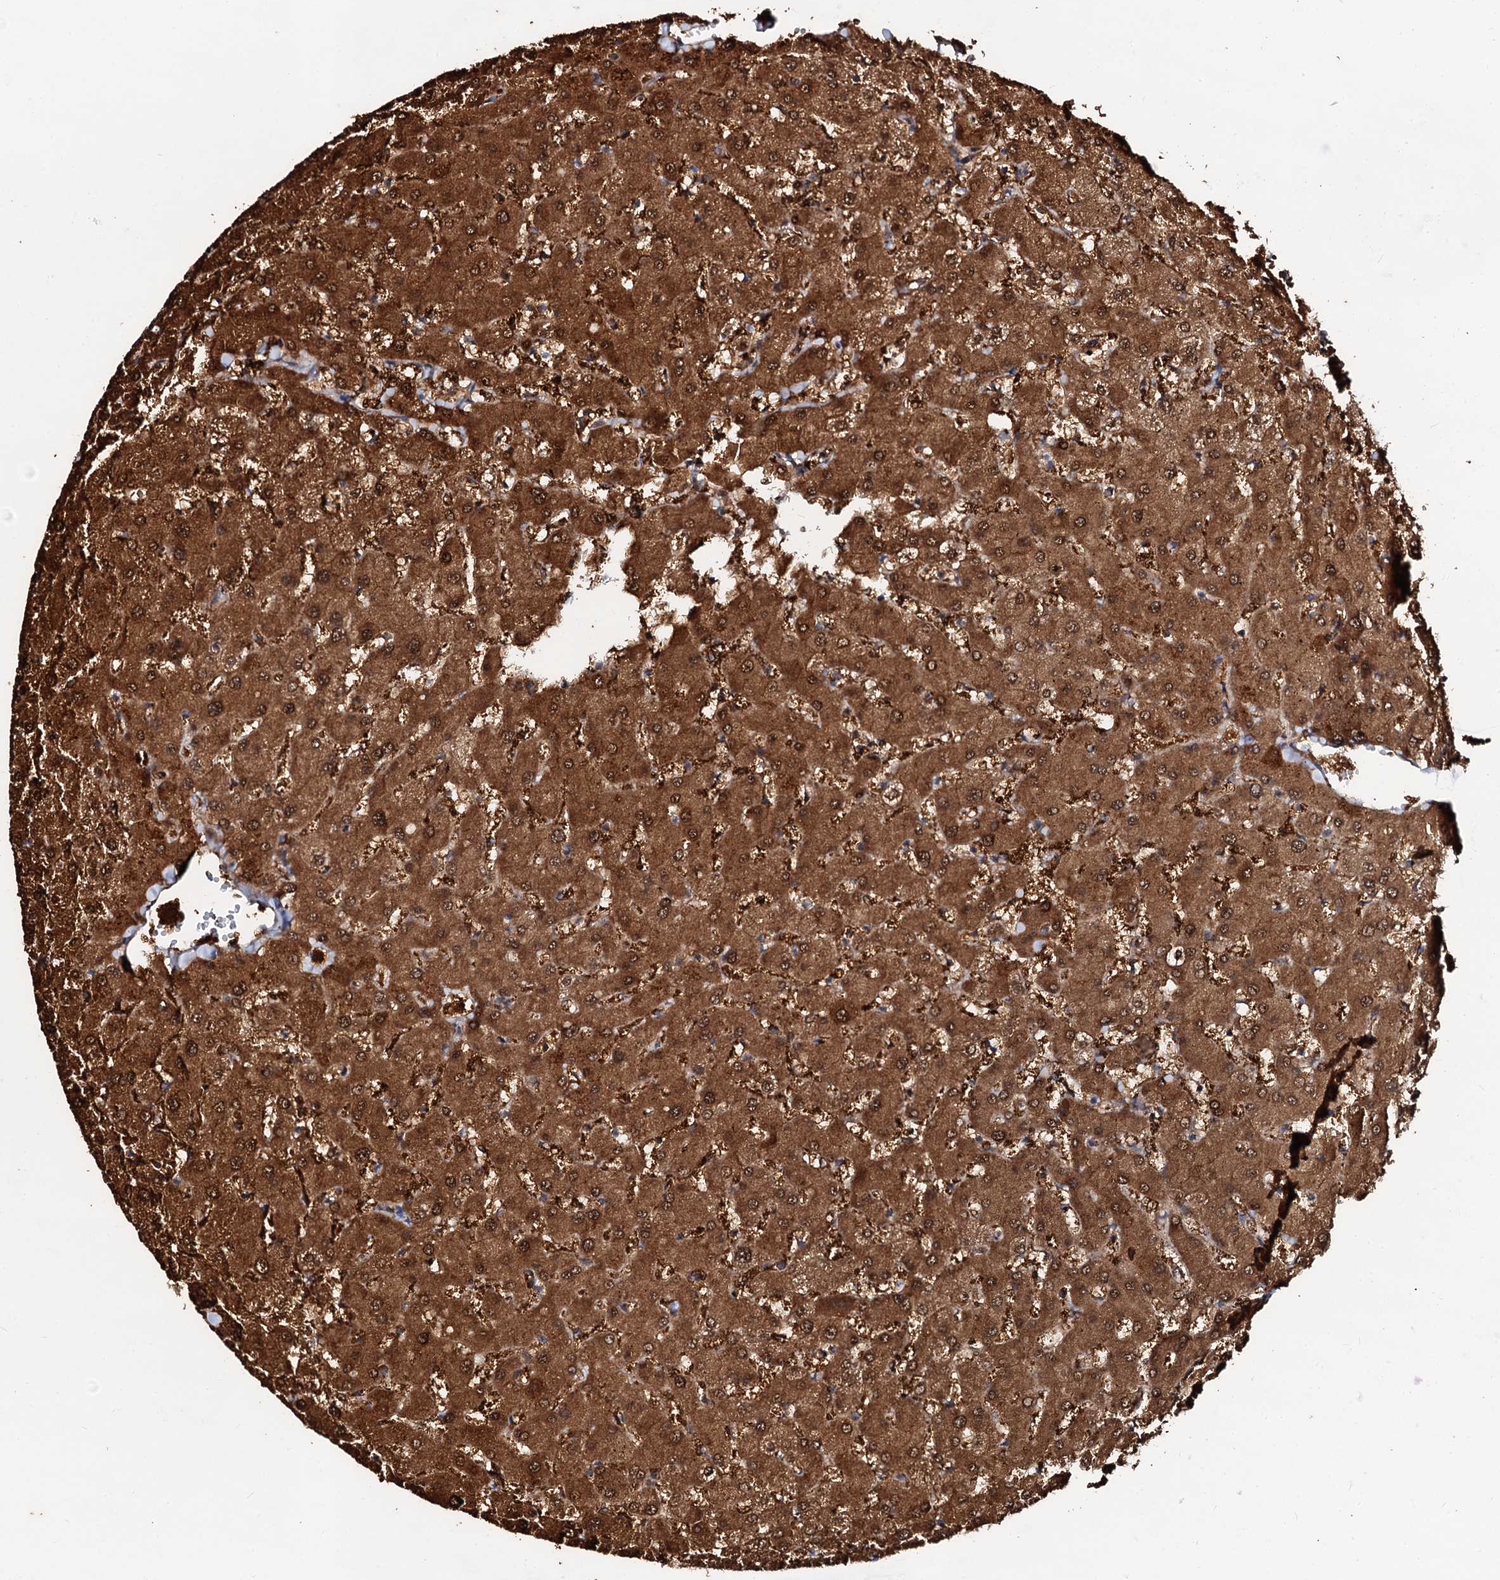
{"staining": {"intensity": "moderate", "quantity": ">75%", "location": "cytoplasmic/membranous"}, "tissue": "liver", "cell_type": "Cholangiocytes", "image_type": "normal", "snomed": [{"axis": "morphology", "description": "Normal tissue, NOS"}, {"axis": "topography", "description": "Liver"}], "caption": "Moderate cytoplasmic/membranous positivity is appreciated in about >75% of cholangiocytes in unremarkable liver. (IHC, brightfield microscopy, high magnification).", "gene": "GPR176", "patient": {"sex": "female", "age": 63}}